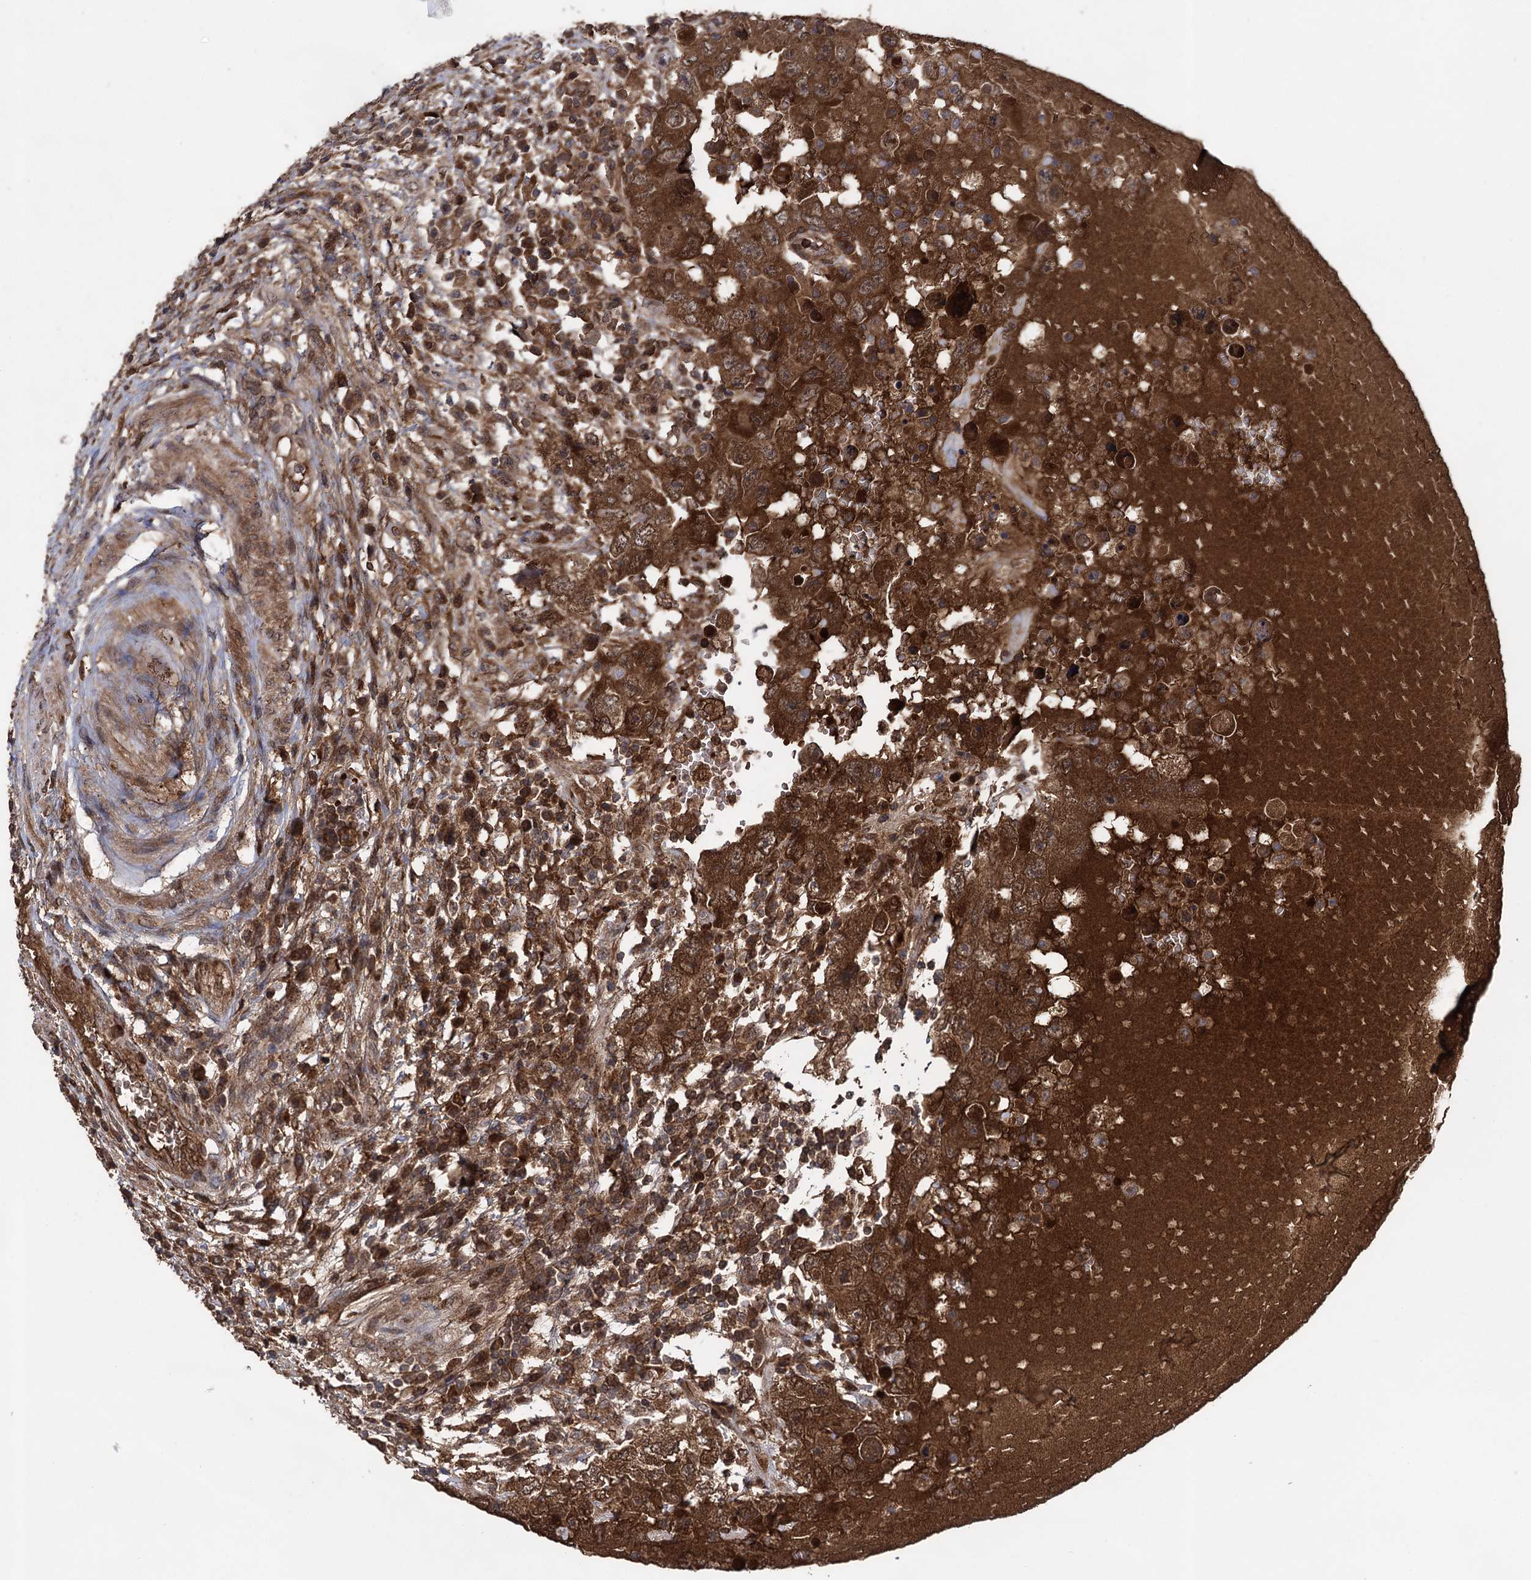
{"staining": {"intensity": "strong", "quantity": ">75%", "location": "cytoplasmic/membranous"}, "tissue": "testis cancer", "cell_type": "Tumor cells", "image_type": "cancer", "snomed": [{"axis": "morphology", "description": "Carcinoma, Embryonal, NOS"}, {"axis": "topography", "description": "Testis"}], "caption": "The histopathology image reveals a brown stain indicating the presence of a protein in the cytoplasmic/membranous of tumor cells in testis cancer.", "gene": "GLO1", "patient": {"sex": "male", "age": 26}}